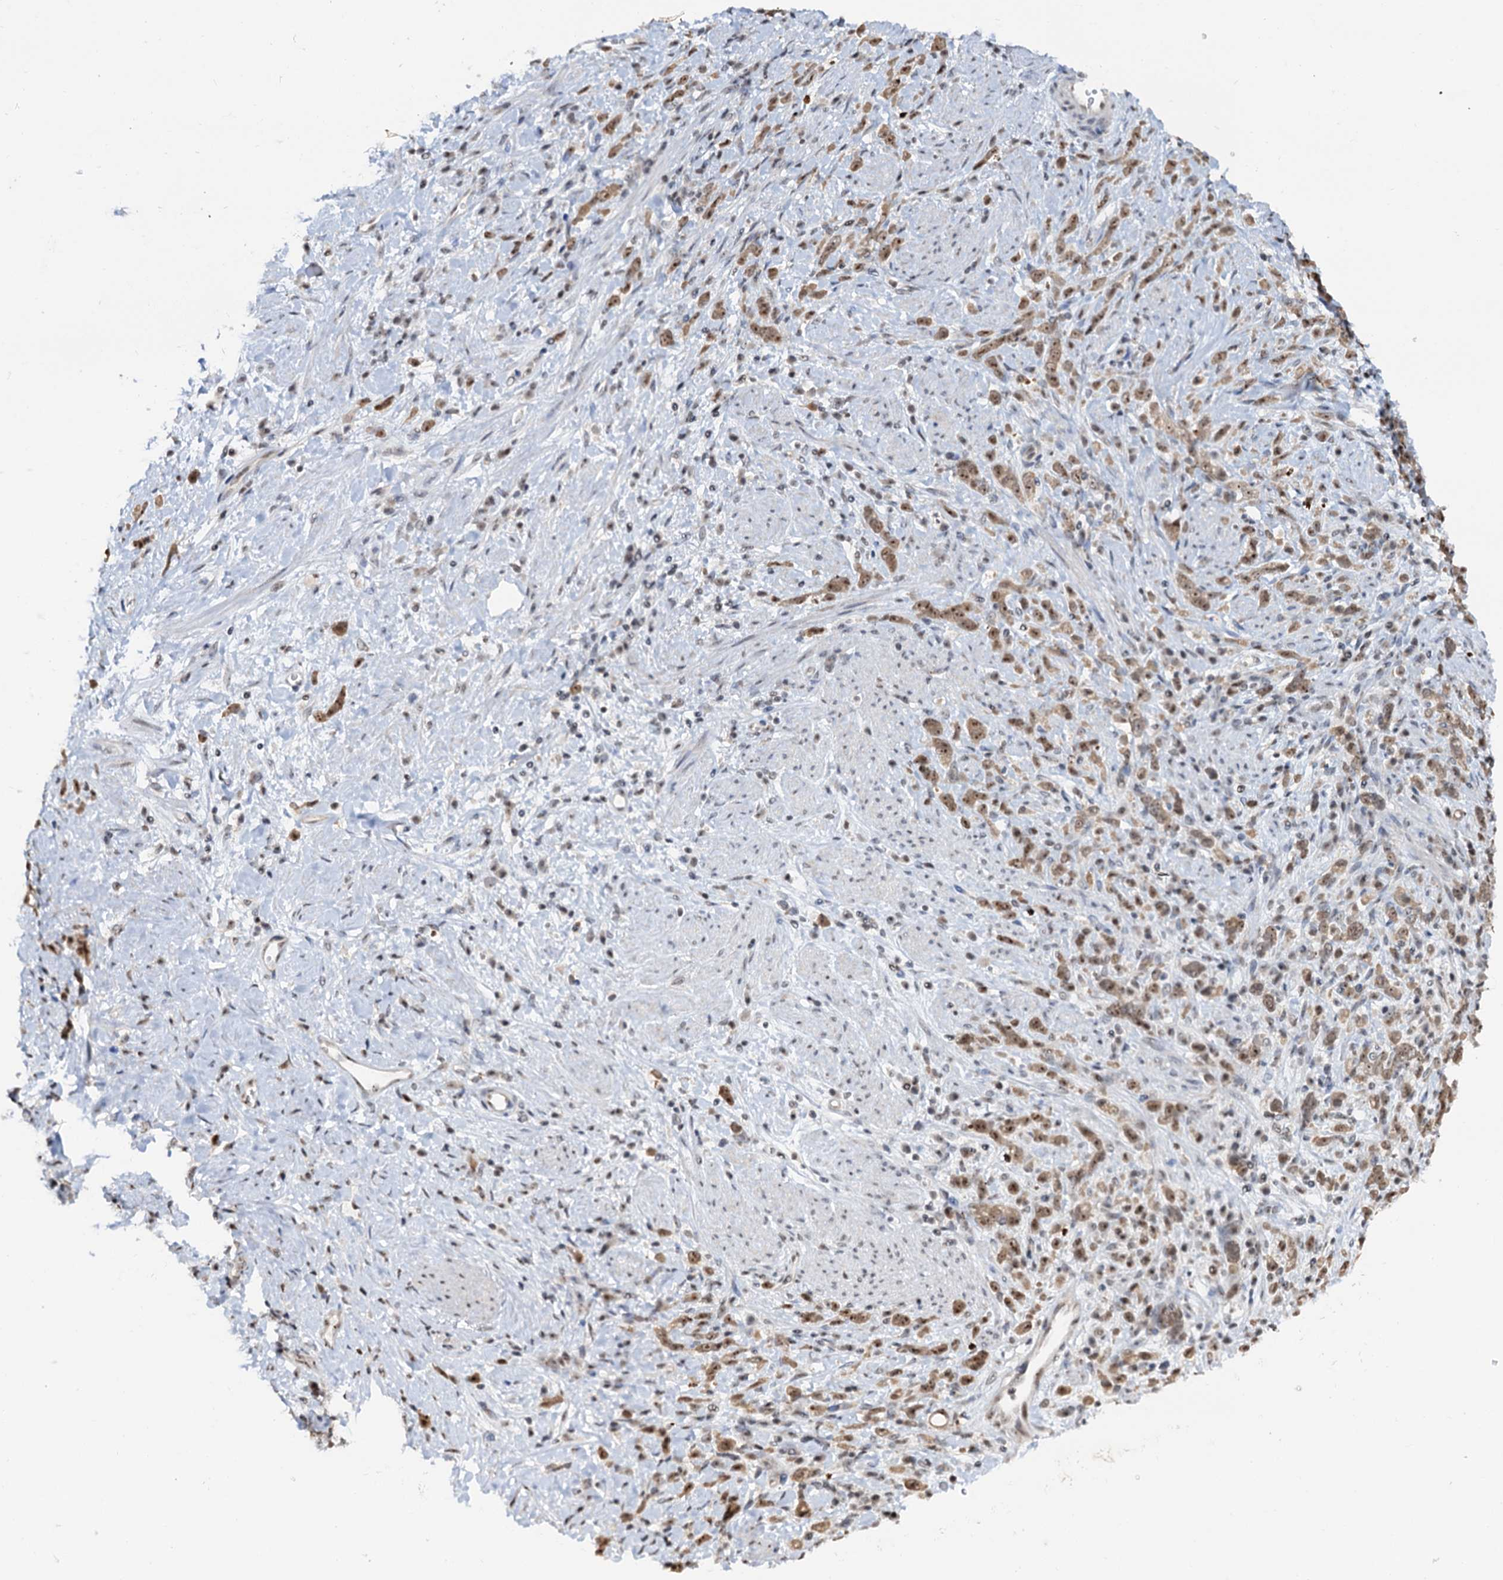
{"staining": {"intensity": "moderate", "quantity": ">75%", "location": "cytoplasmic/membranous,nuclear"}, "tissue": "stomach cancer", "cell_type": "Tumor cells", "image_type": "cancer", "snomed": [{"axis": "morphology", "description": "Adenocarcinoma, NOS"}, {"axis": "topography", "description": "Stomach"}], "caption": "The micrograph reveals staining of adenocarcinoma (stomach), revealing moderate cytoplasmic/membranous and nuclear protein positivity (brown color) within tumor cells. (brown staining indicates protein expression, while blue staining denotes nuclei).", "gene": "NAT10", "patient": {"sex": "female", "age": 60}}